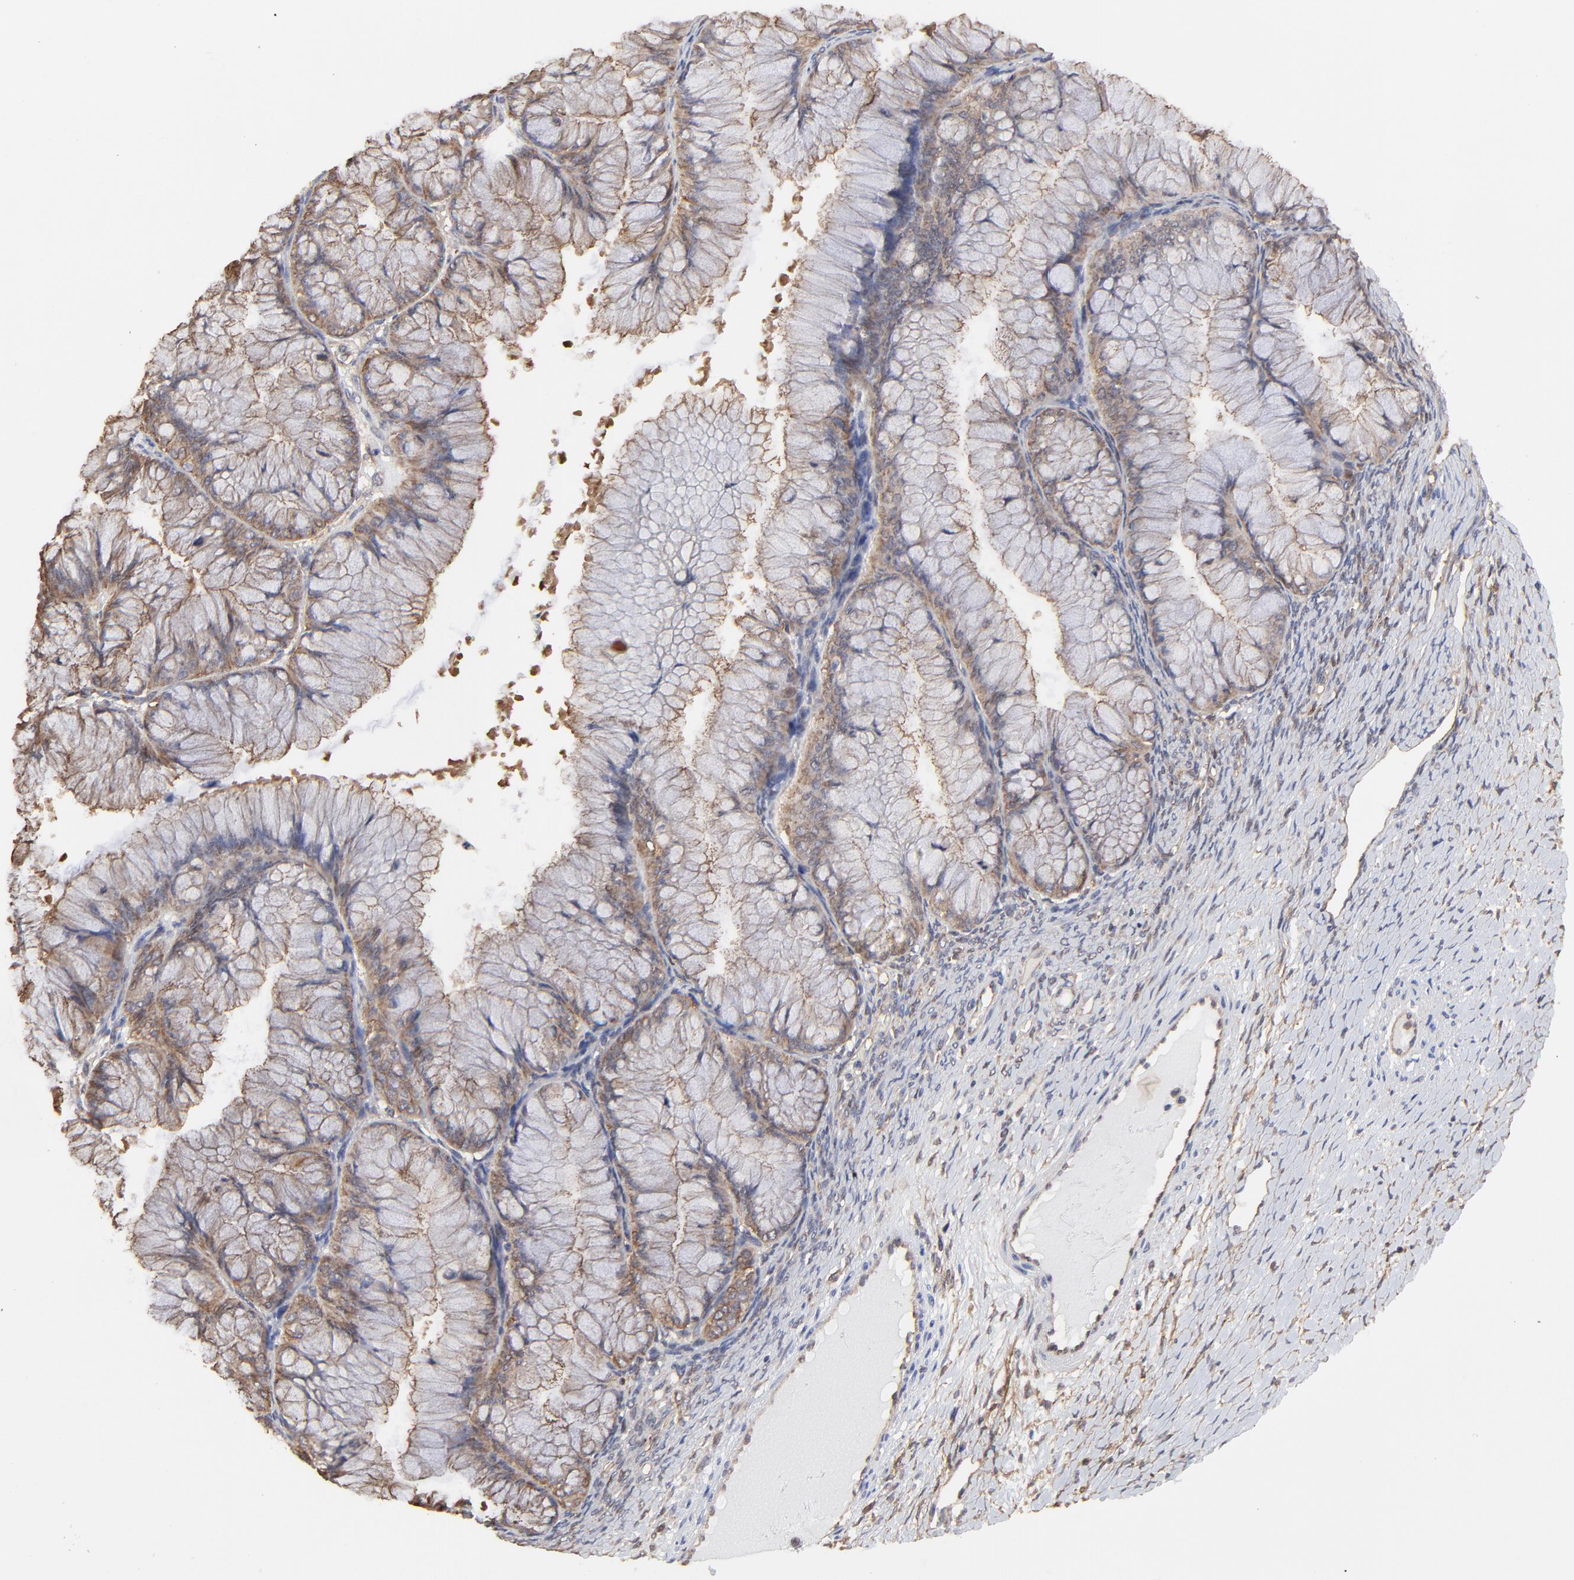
{"staining": {"intensity": "moderate", "quantity": ">75%", "location": "cytoplasmic/membranous"}, "tissue": "ovarian cancer", "cell_type": "Tumor cells", "image_type": "cancer", "snomed": [{"axis": "morphology", "description": "Cystadenocarcinoma, mucinous, NOS"}, {"axis": "topography", "description": "Ovary"}], "caption": "Brown immunohistochemical staining in mucinous cystadenocarcinoma (ovarian) displays moderate cytoplasmic/membranous staining in approximately >75% of tumor cells. (DAB (3,3'-diaminobenzidine) = brown stain, brightfield microscopy at high magnification).", "gene": "ARMT1", "patient": {"sex": "female", "age": 63}}